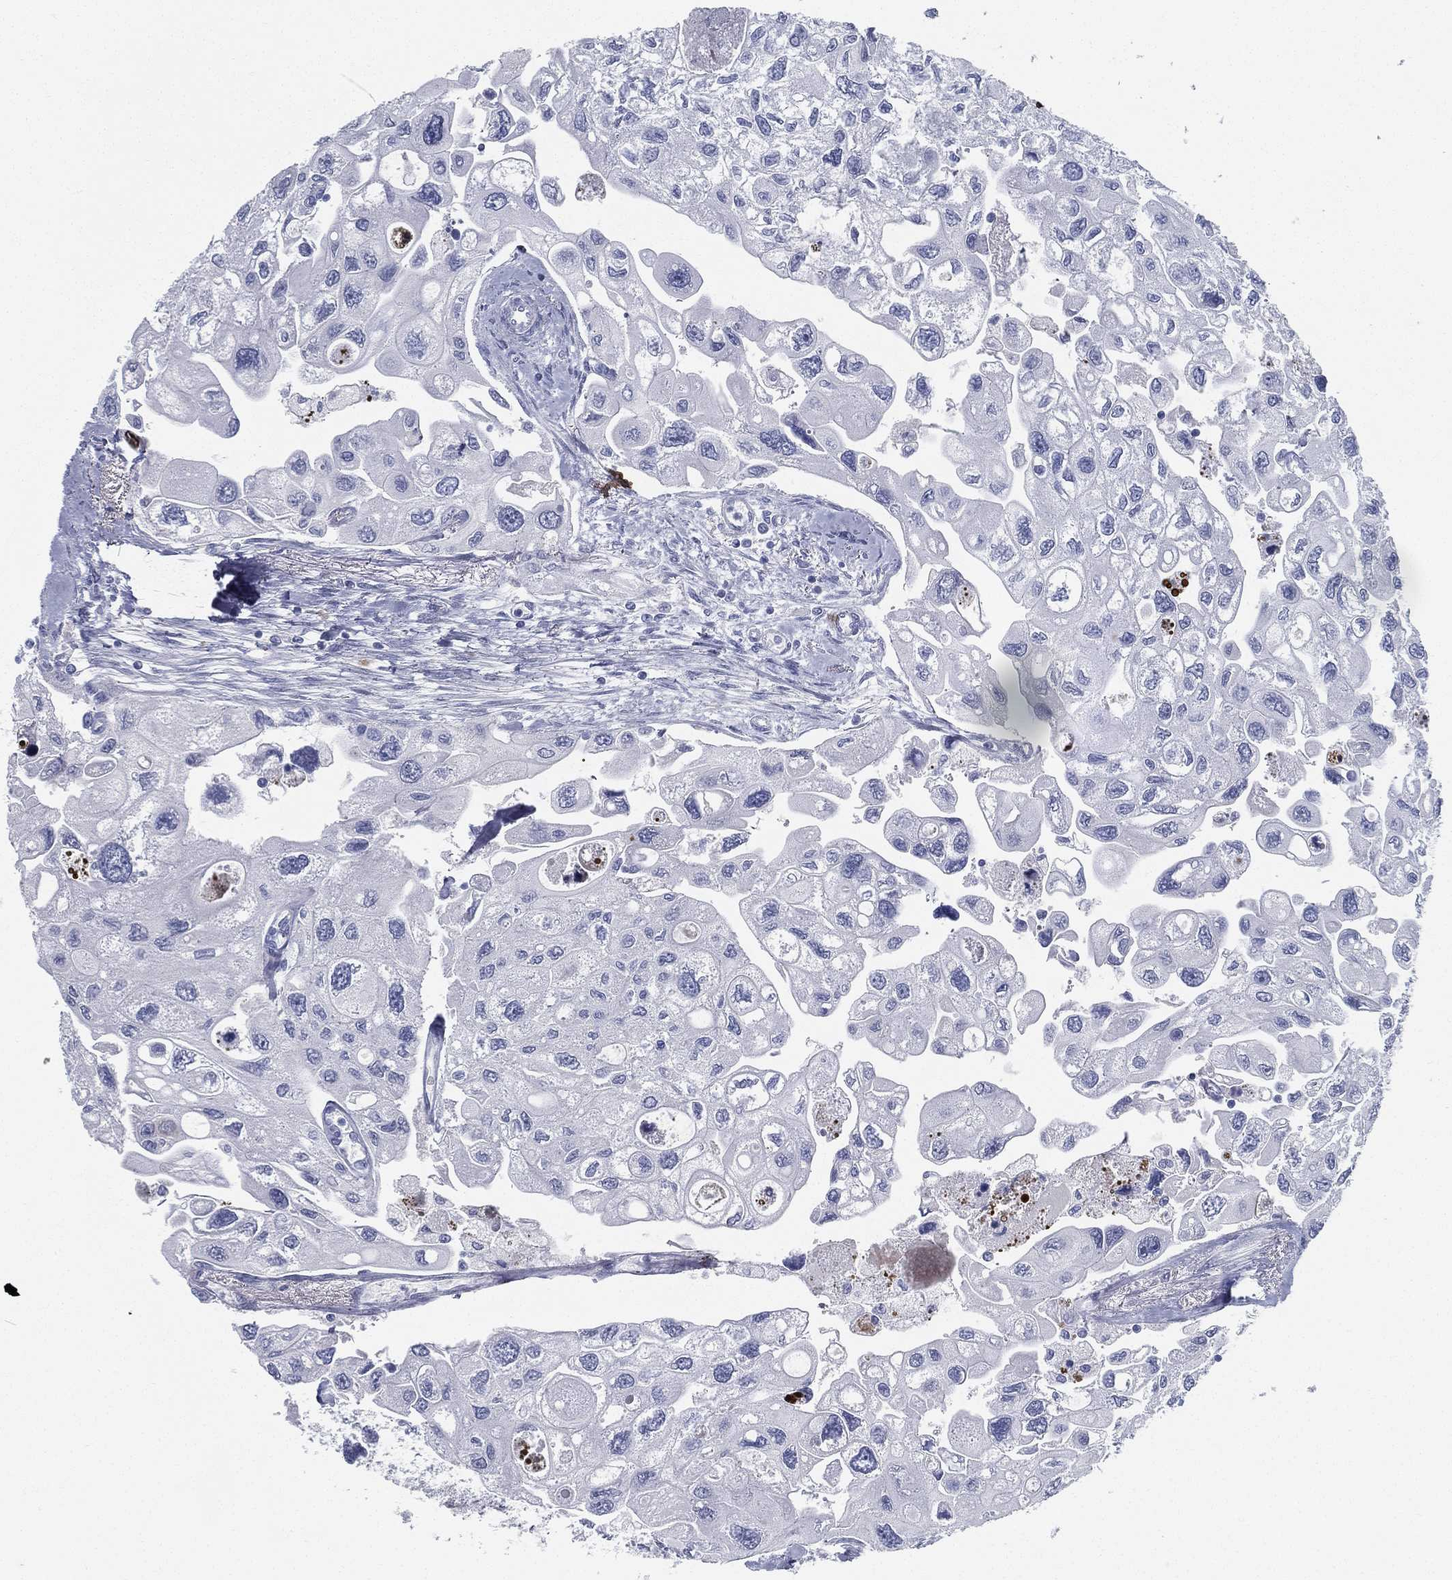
{"staining": {"intensity": "negative", "quantity": "none", "location": "none"}, "tissue": "urothelial cancer", "cell_type": "Tumor cells", "image_type": "cancer", "snomed": [{"axis": "morphology", "description": "Urothelial carcinoma, High grade"}, {"axis": "topography", "description": "Urinary bladder"}], "caption": "The micrograph exhibits no significant staining in tumor cells of urothelial cancer. The staining was performed using DAB to visualize the protein expression in brown, while the nuclei were stained in blue with hematoxylin (Magnification: 20x).", "gene": "SPPL2C", "patient": {"sex": "male", "age": 59}}